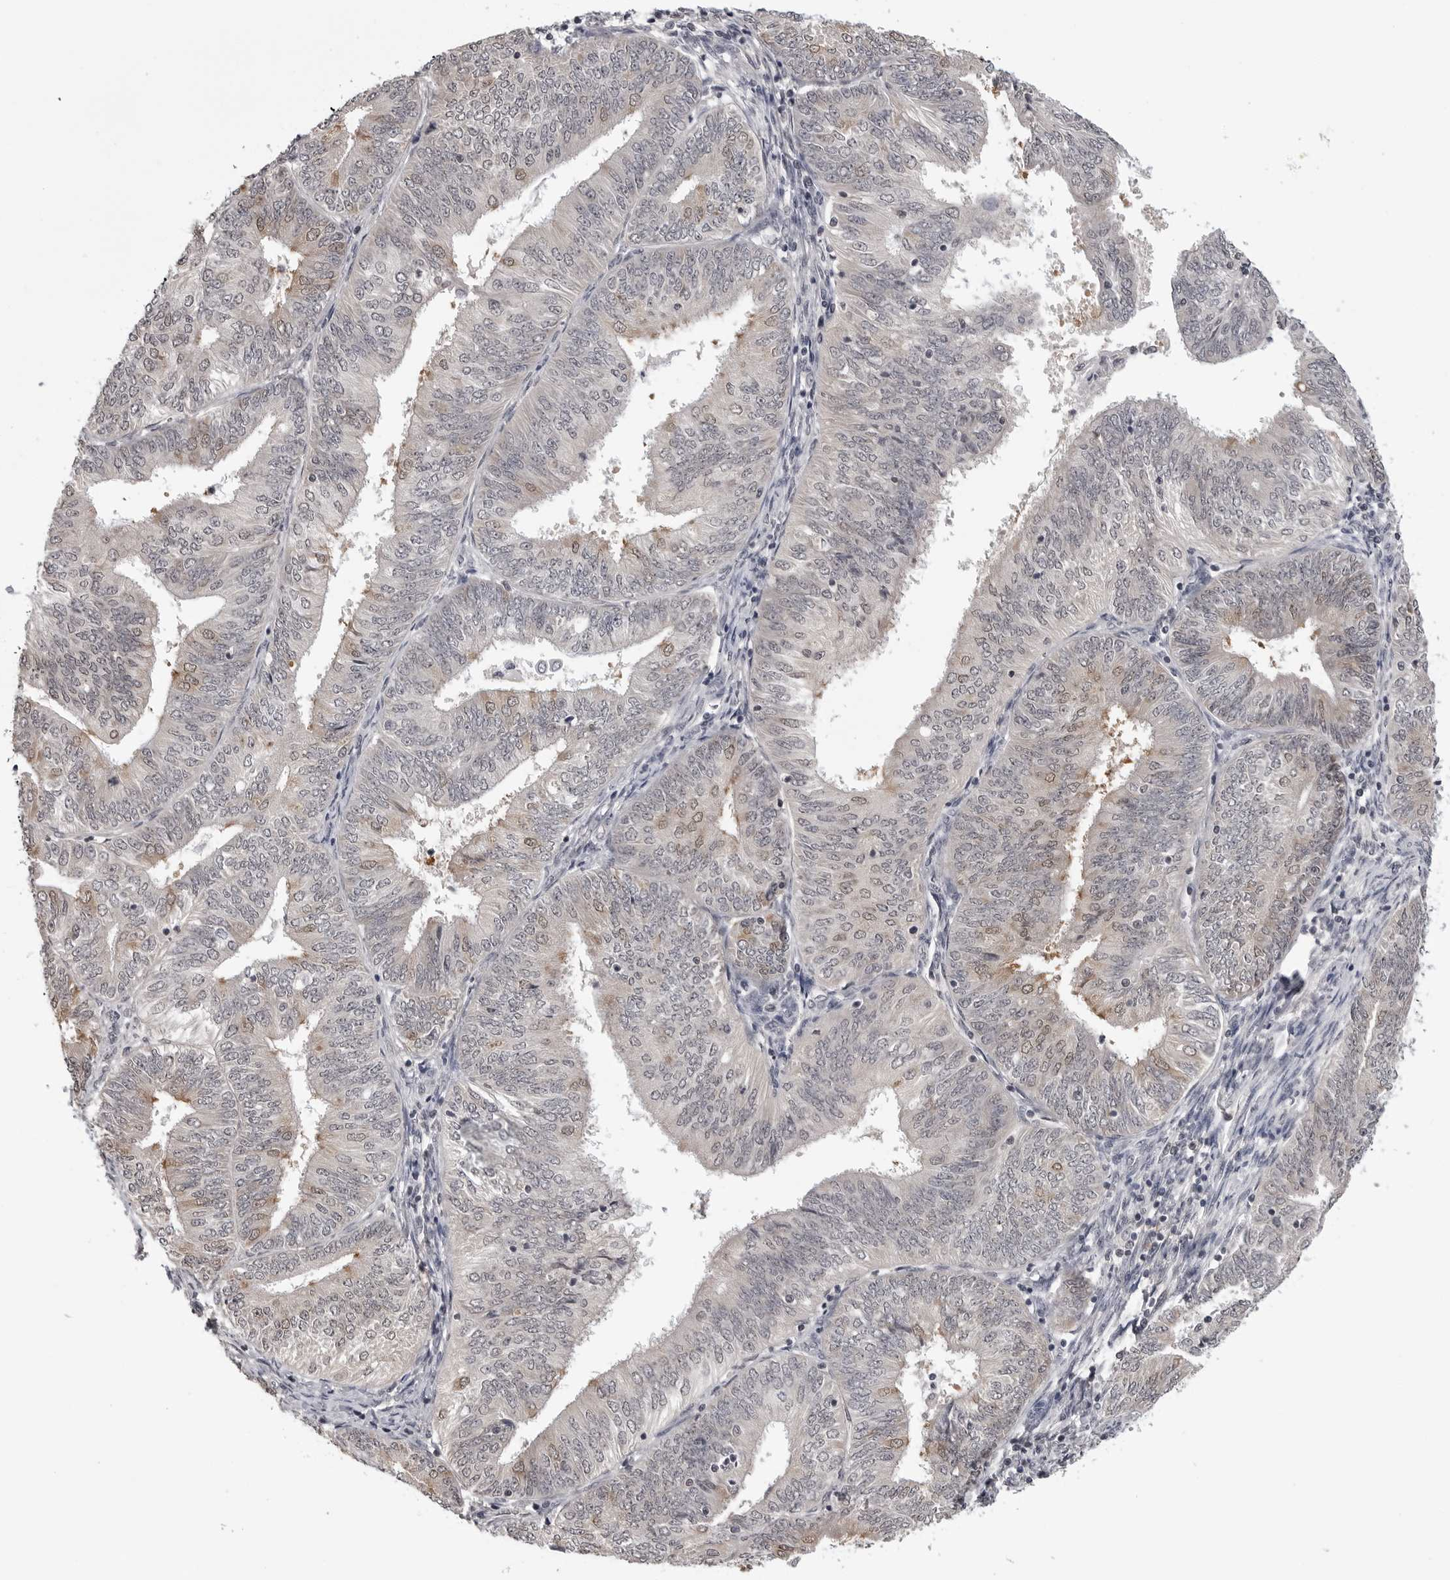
{"staining": {"intensity": "moderate", "quantity": "<25%", "location": "cytoplasmic/membranous,nuclear"}, "tissue": "endometrial cancer", "cell_type": "Tumor cells", "image_type": "cancer", "snomed": [{"axis": "morphology", "description": "Adenocarcinoma, NOS"}, {"axis": "topography", "description": "Endometrium"}], "caption": "Approximately <25% of tumor cells in human endometrial cancer (adenocarcinoma) display moderate cytoplasmic/membranous and nuclear protein staining as visualized by brown immunohistochemical staining.", "gene": "CDK20", "patient": {"sex": "female", "age": 58}}